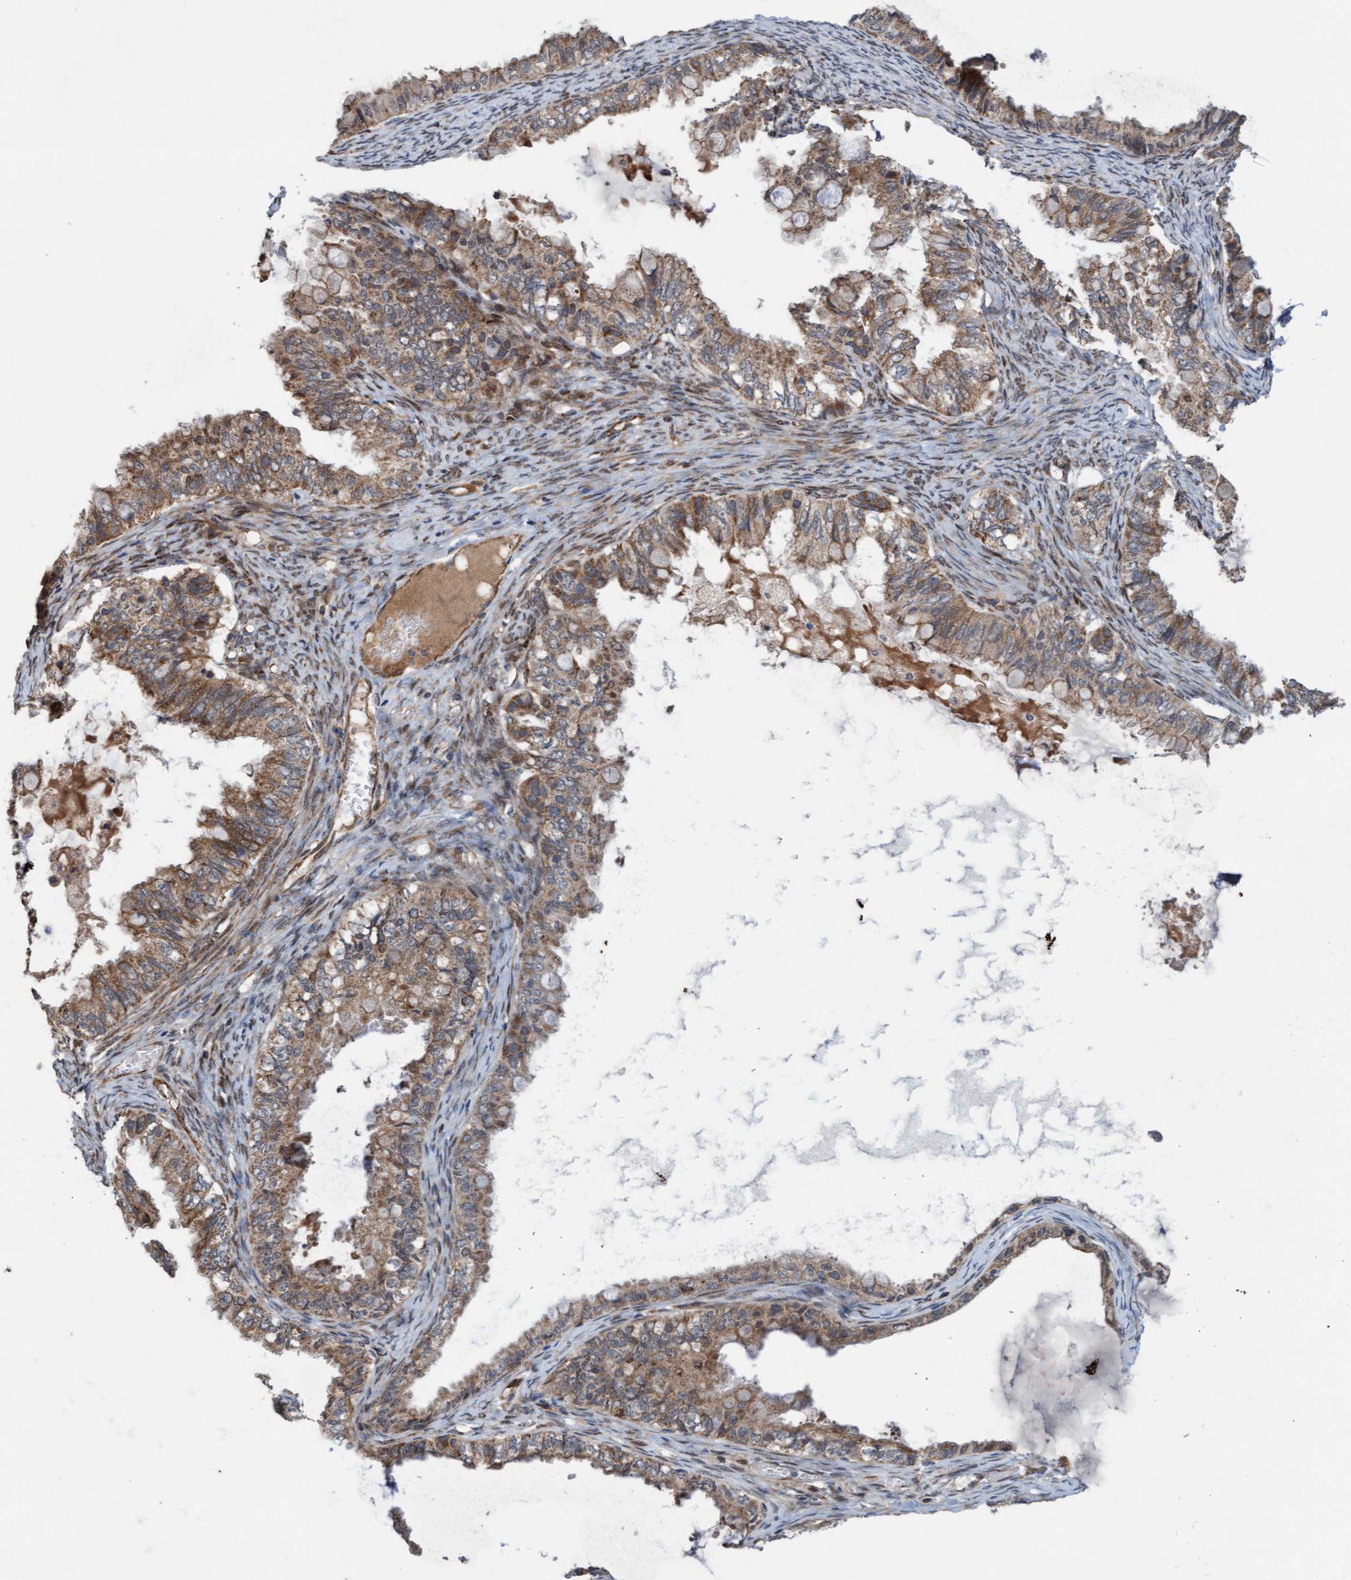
{"staining": {"intensity": "moderate", "quantity": ">75%", "location": "cytoplasmic/membranous"}, "tissue": "ovarian cancer", "cell_type": "Tumor cells", "image_type": "cancer", "snomed": [{"axis": "morphology", "description": "Cystadenocarcinoma, mucinous, NOS"}, {"axis": "topography", "description": "Ovary"}], "caption": "The histopathology image exhibits a brown stain indicating the presence of a protein in the cytoplasmic/membranous of tumor cells in ovarian mucinous cystadenocarcinoma.", "gene": "ZNF566", "patient": {"sex": "female", "age": 80}}